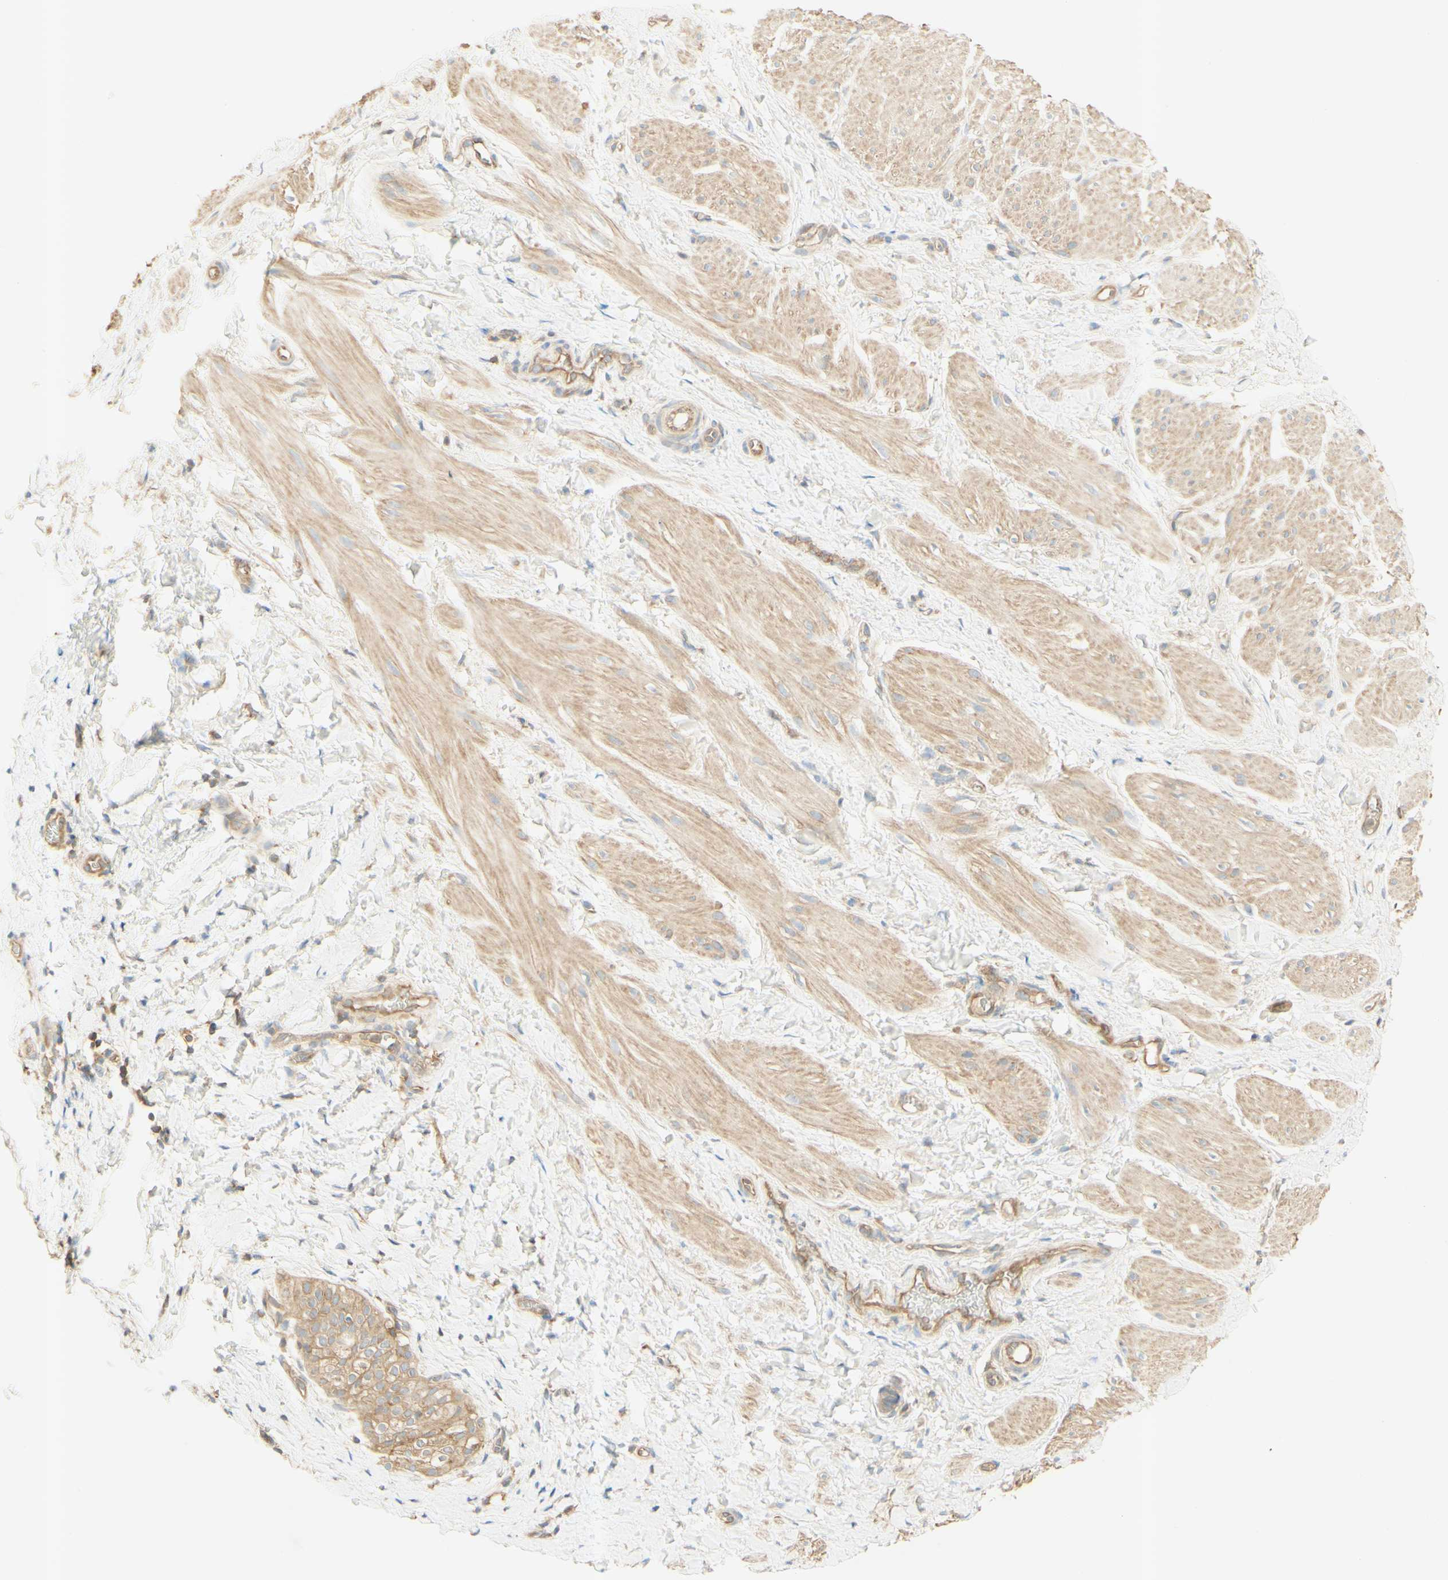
{"staining": {"intensity": "moderate", "quantity": "25%-75%", "location": "cytoplasmic/membranous"}, "tissue": "smooth muscle", "cell_type": "Smooth muscle cells", "image_type": "normal", "snomed": [{"axis": "morphology", "description": "Normal tissue, NOS"}, {"axis": "topography", "description": "Smooth muscle"}], "caption": "DAB immunohistochemical staining of normal smooth muscle displays moderate cytoplasmic/membranous protein positivity in approximately 25%-75% of smooth muscle cells. (DAB (3,3'-diaminobenzidine) = brown stain, brightfield microscopy at high magnification).", "gene": "IKBKG", "patient": {"sex": "male", "age": 16}}